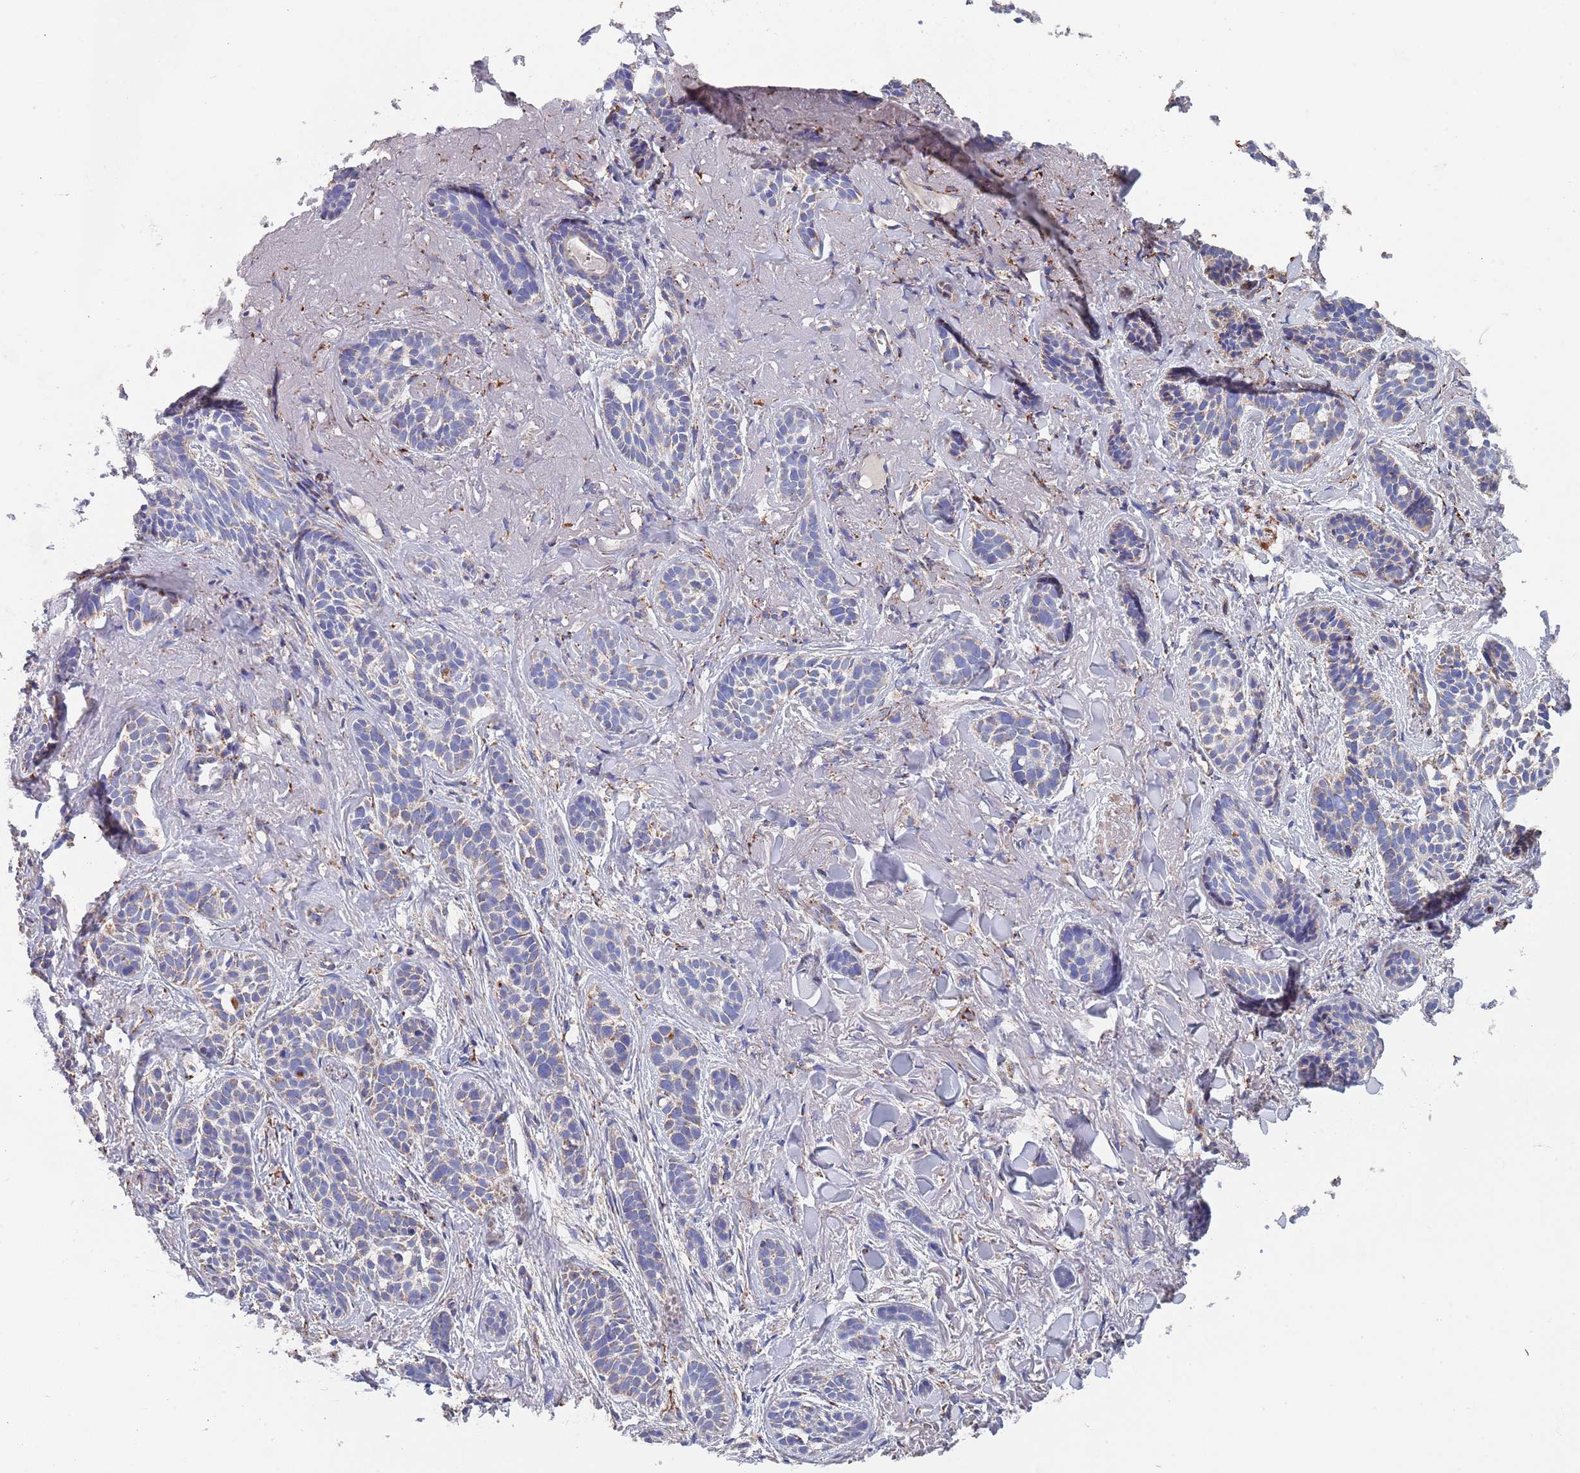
{"staining": {"intensity": "weak", "quantity": "<25%", "location": "cytoplasmic/membranous"}, "tissue": "skin cancer", "cell_type": "Tumor cells", "image_type": "cancer", "snomed": [{"axis": "morphology", "description": "Basal cell carcinoma"}, {"axis": "topography", "description": "Skin"}], "caption": "There is no significant positivity in tumor cells of skin cancer (basal cell carcinoma). Nuclei are stained in blue.", "gene": "PGP", "patient": {"sex": "male", "age": 71}}